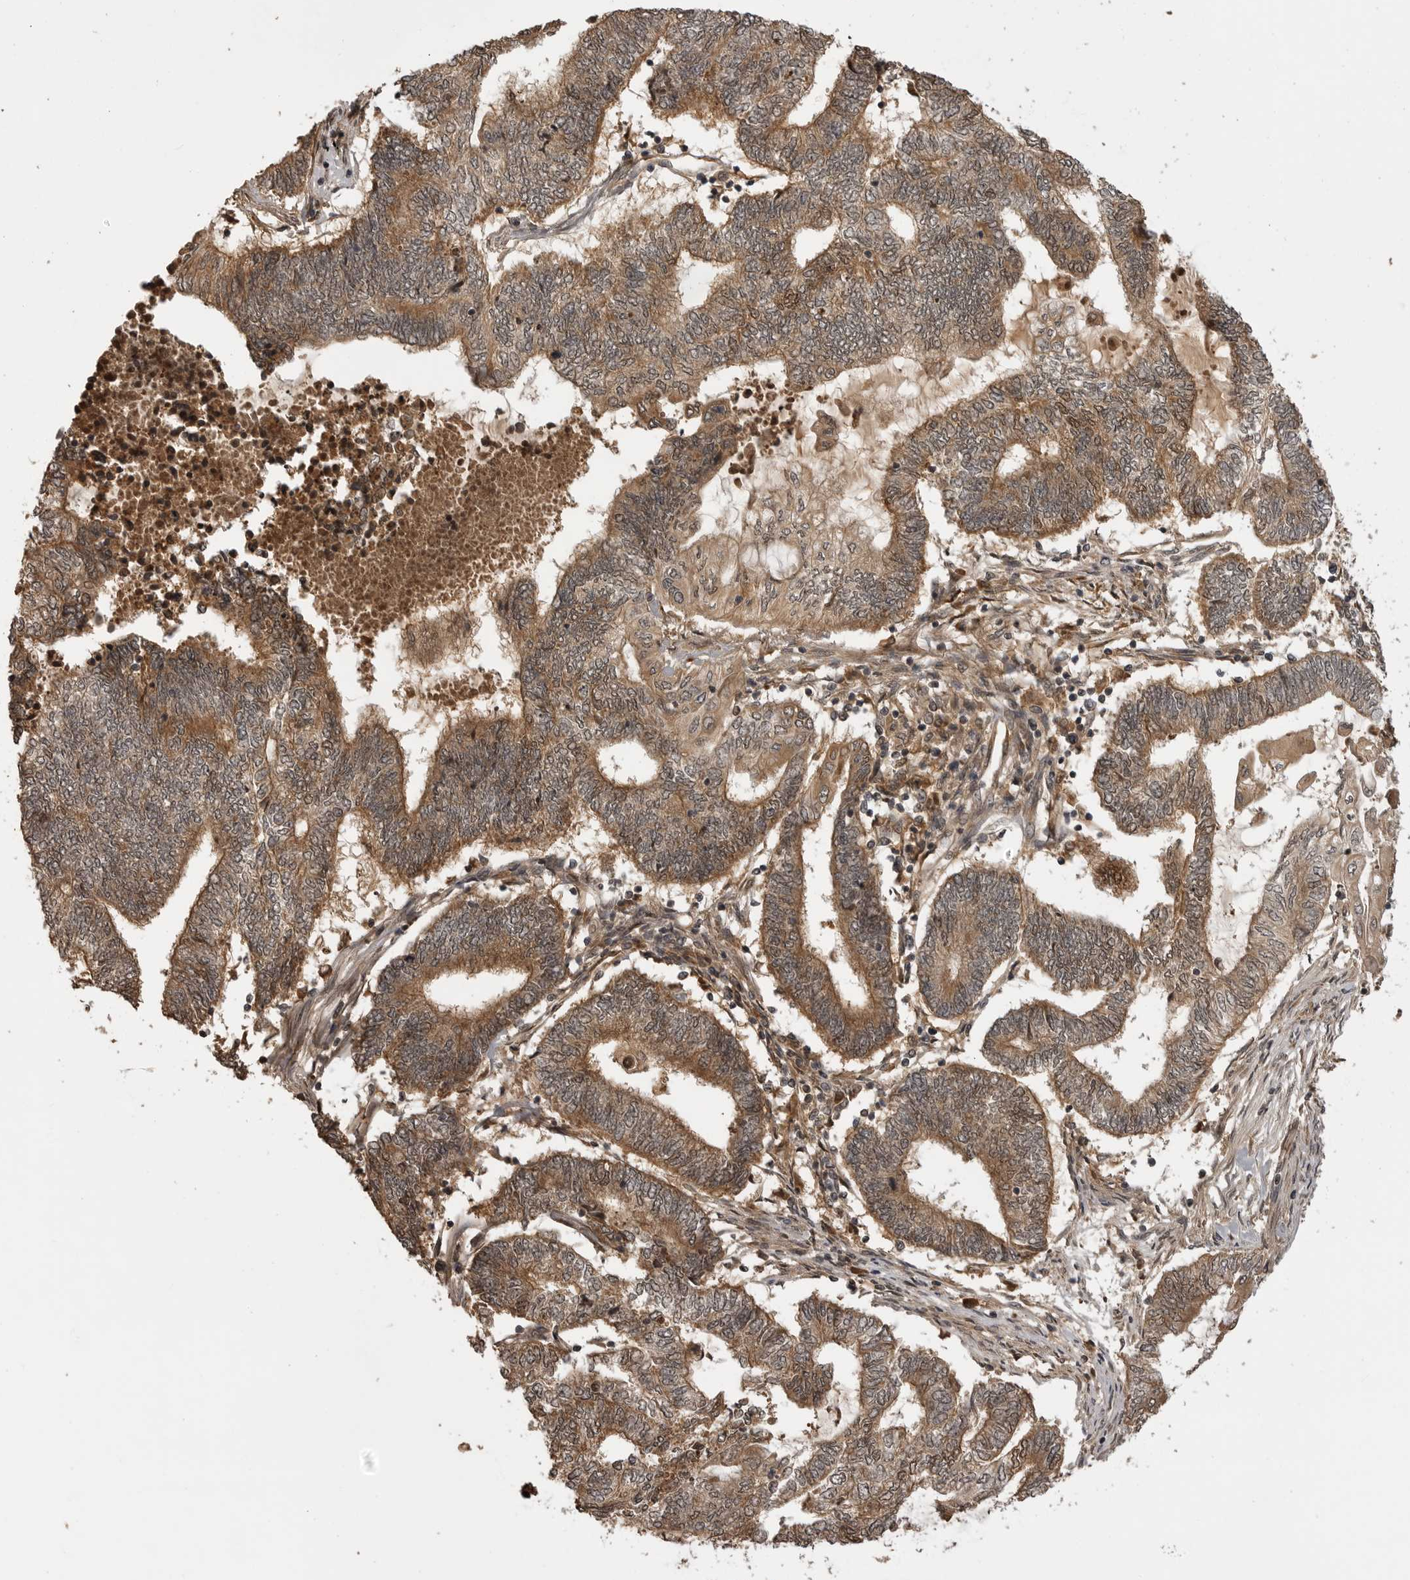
{"staining": {"intensity": "moderate", "quantity": ">75%", "location": "cytoplasmic/membranous"}, "tissue": "endometrial cancer", "cell_type": "Tumor cells", "image_type": "cancer", "snomed": [{"axis": "morphology", "description": "Adenocarcinoma, NOS"}, {"axis": "topography", "description": "Uterus"}, {"axis": "topography", "description": "Endometrium"}], "caption": "Protein positivity by immunohistochemistry reveals moderate cytoplasmic/membranous positivity in about >75% of tumor cells in endometrial cancer (adenocarcinoma). (Brightfield microscopy of DAB IHC at high magnification).", "gene": "AKAP7", "patient": {"sex": "female", "age": 70}}